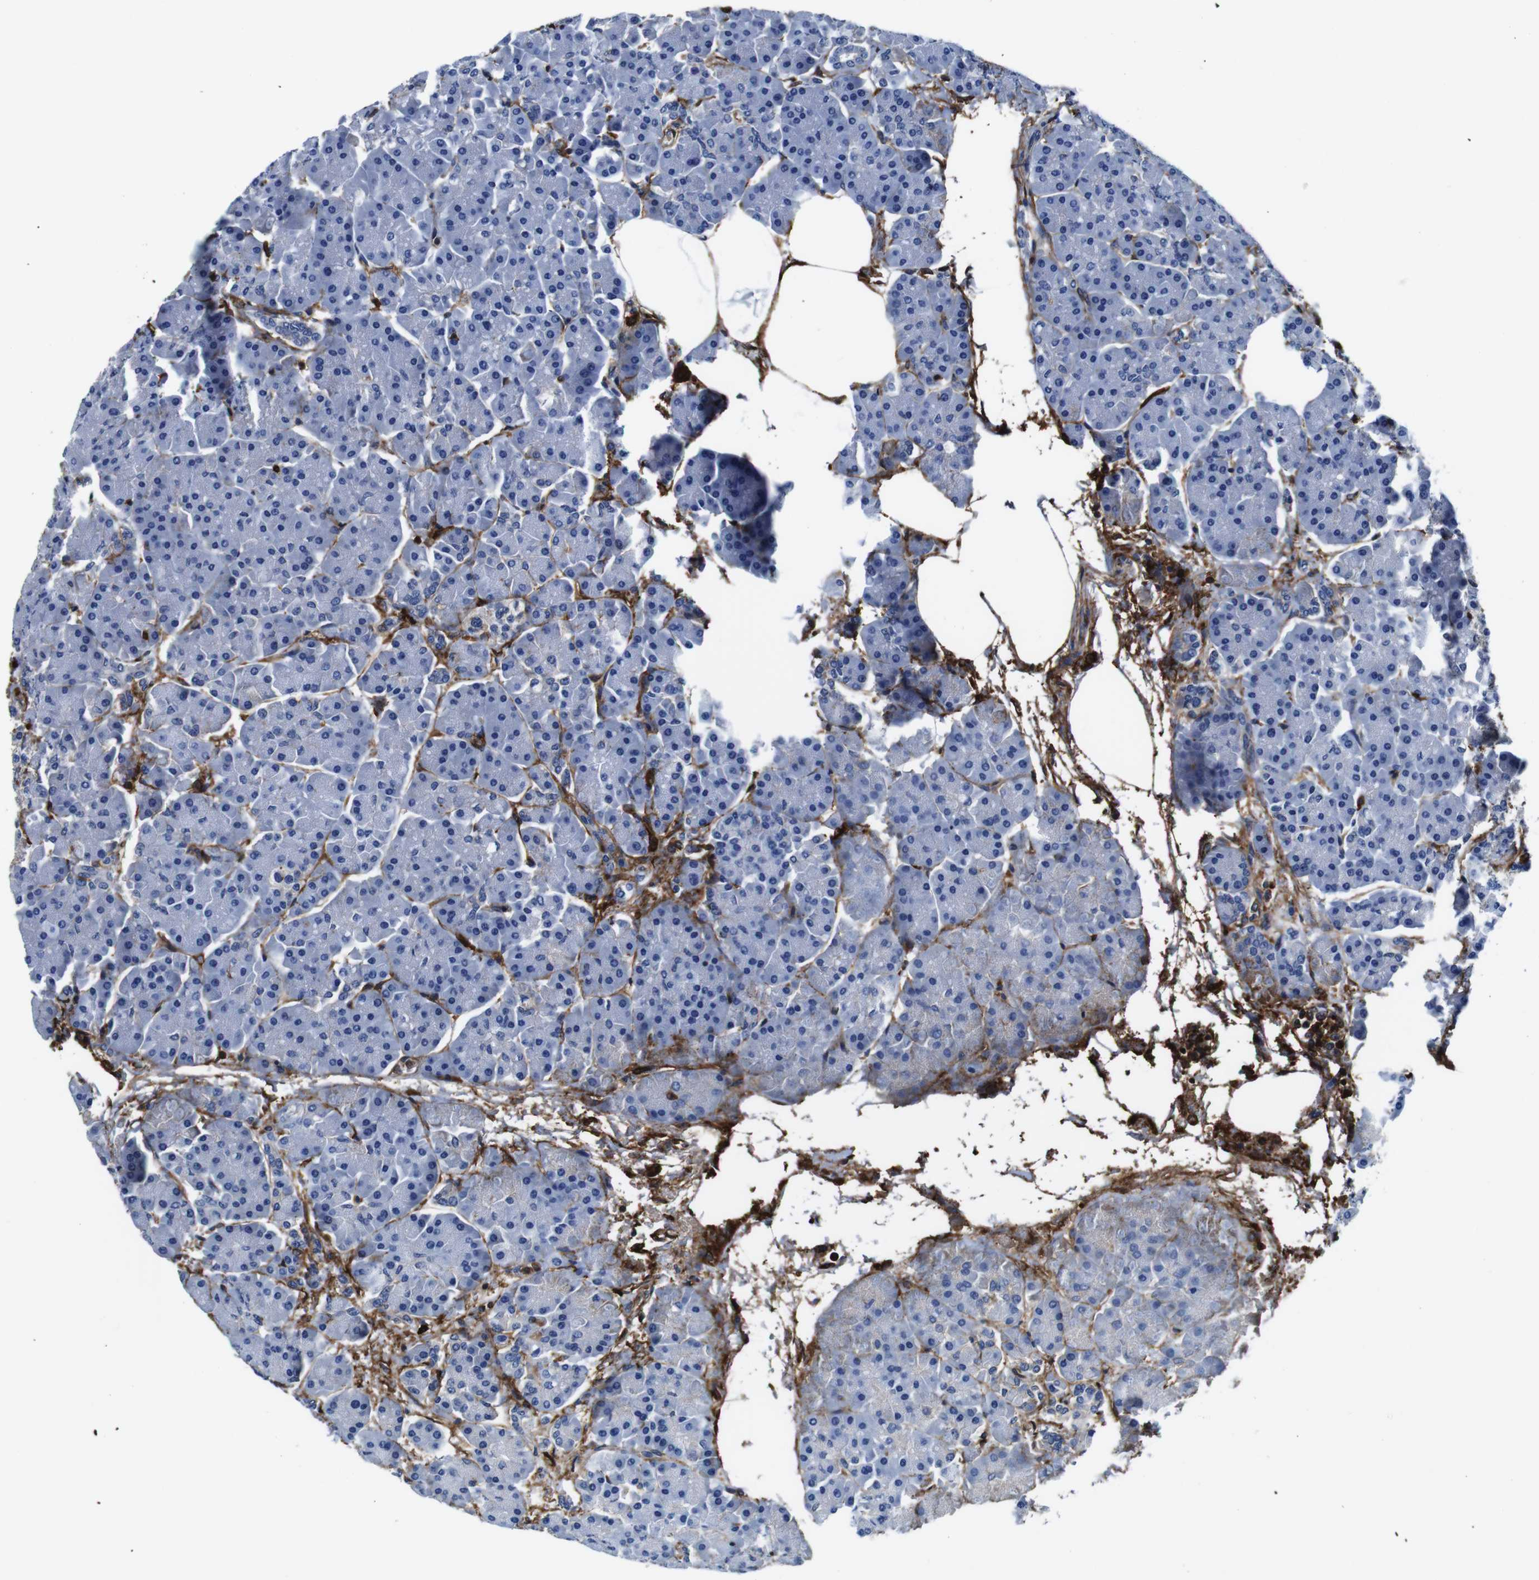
{"staining": {"intensity": "negative", "quantity": "none", "location": "none"}, "tissue": "pancreas", "cell_type": "Exocrine glandular cells", "image_type": "normal", "snomed": [{"axis": "morphology", "description": "Normal tissue, NOS"}, {"axis": "topography", "description": "Pancreas"}], "caption": "Immunohistochemistry (IHC) of normal human pancreas shows no positivity in exocrine glandular cells. (DAB (3,3'-diaminobenzidine) immunohistochemistry (IHC) visualized using brightfield microscopy, high magnification).", "gene": "ANXA1", "patient": {"sex": "female", "age": 70}}